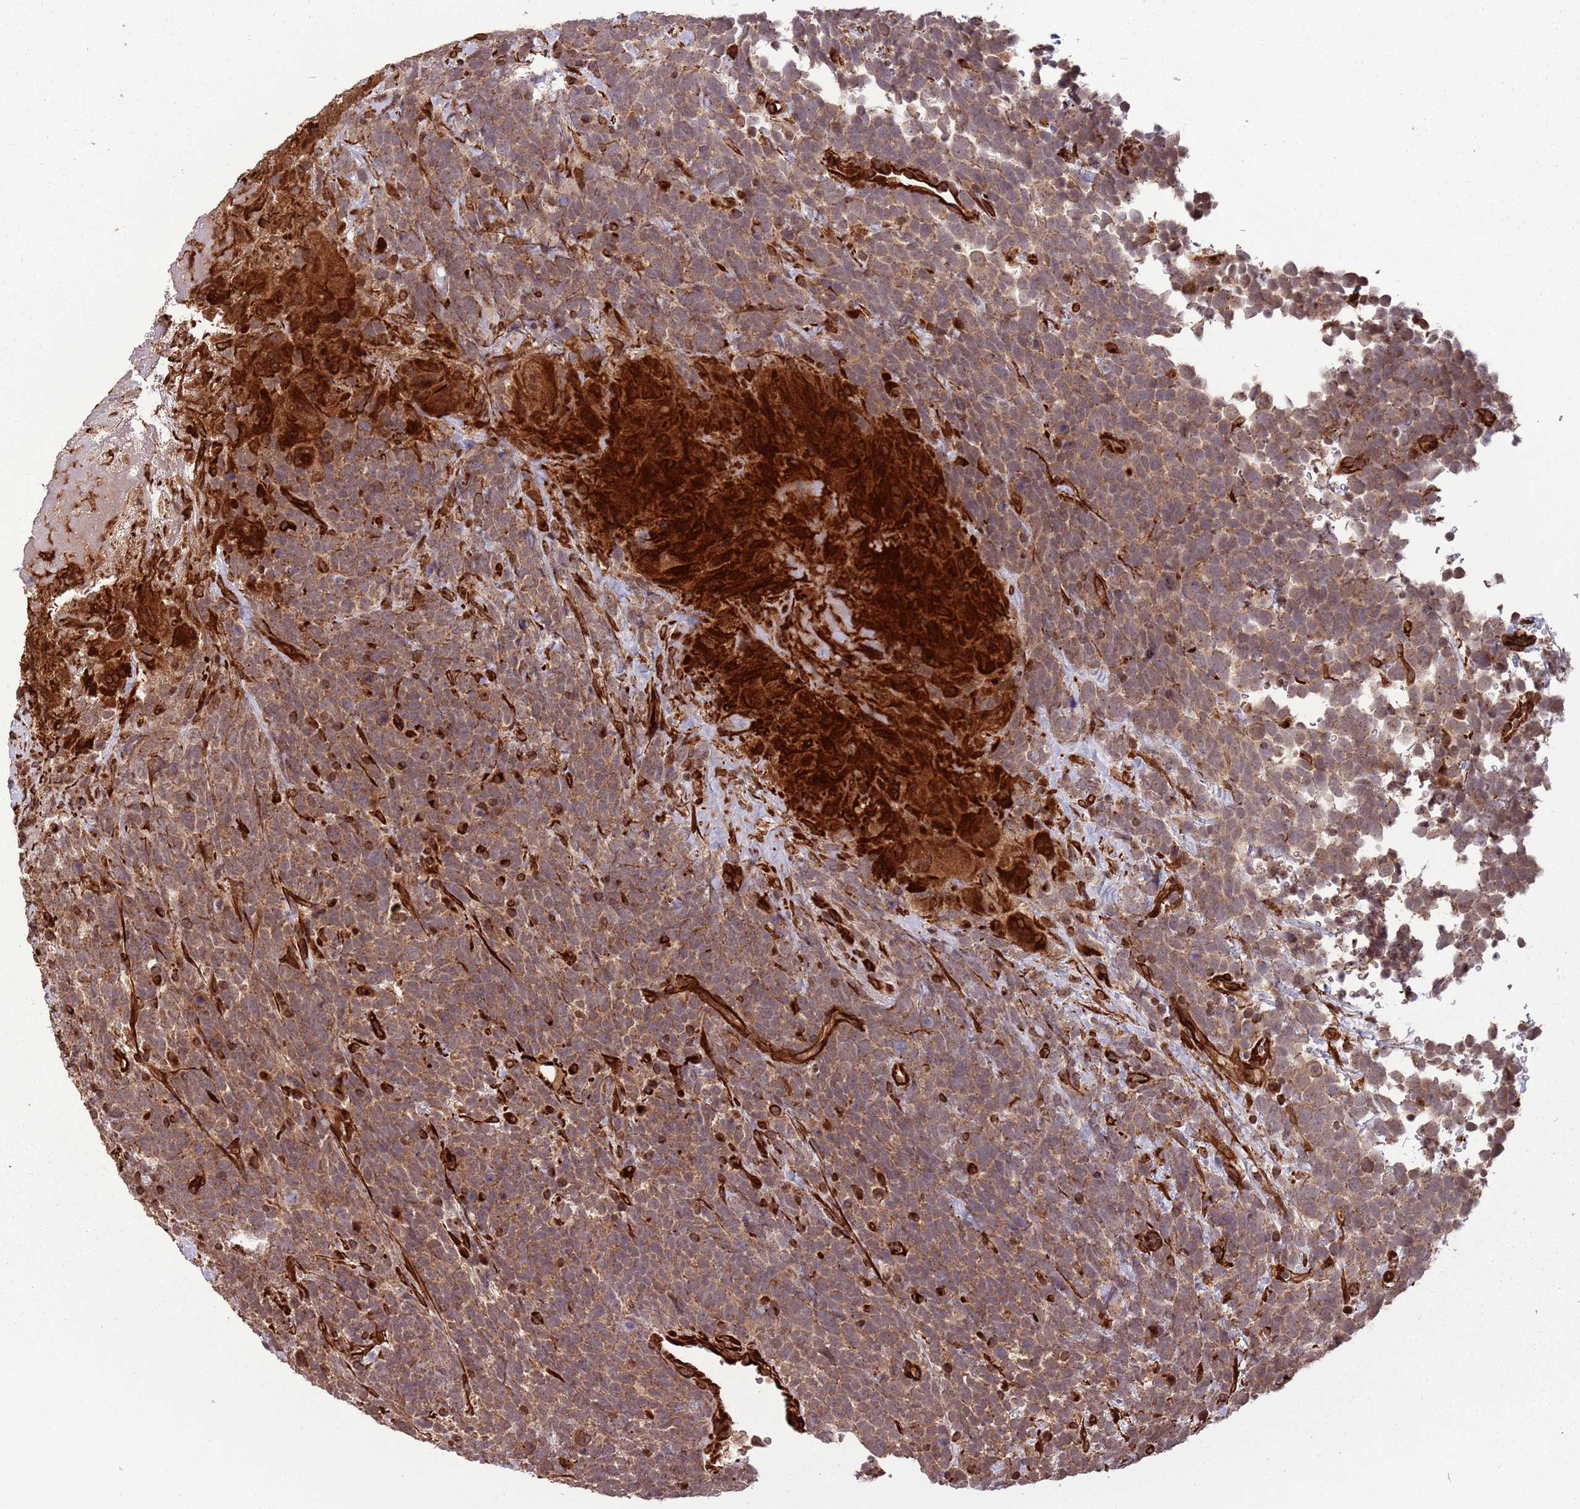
{"staining": {"intensity": "moderate", "quantity": ">75%", "location": "cytoplasmic/membranous"}, "tissue": "urothelial cancer", "cell_type": "Tumor cells", "image_type": "cancer", "snomed": [{"axis": "morphology", "description": "Urothelial carcinoma, High grade"}, {"axis": "topography", "description": "Urinary bladder"}], "caption": "Approximately >75% of tumor cells in urothelial cancer show moderate cytoplasmic/membranous protein staining as visualized by brown immunohistochemical staining.", "gene": "ADAMTS3", "patient": {"sex": "female", "age": 82}}